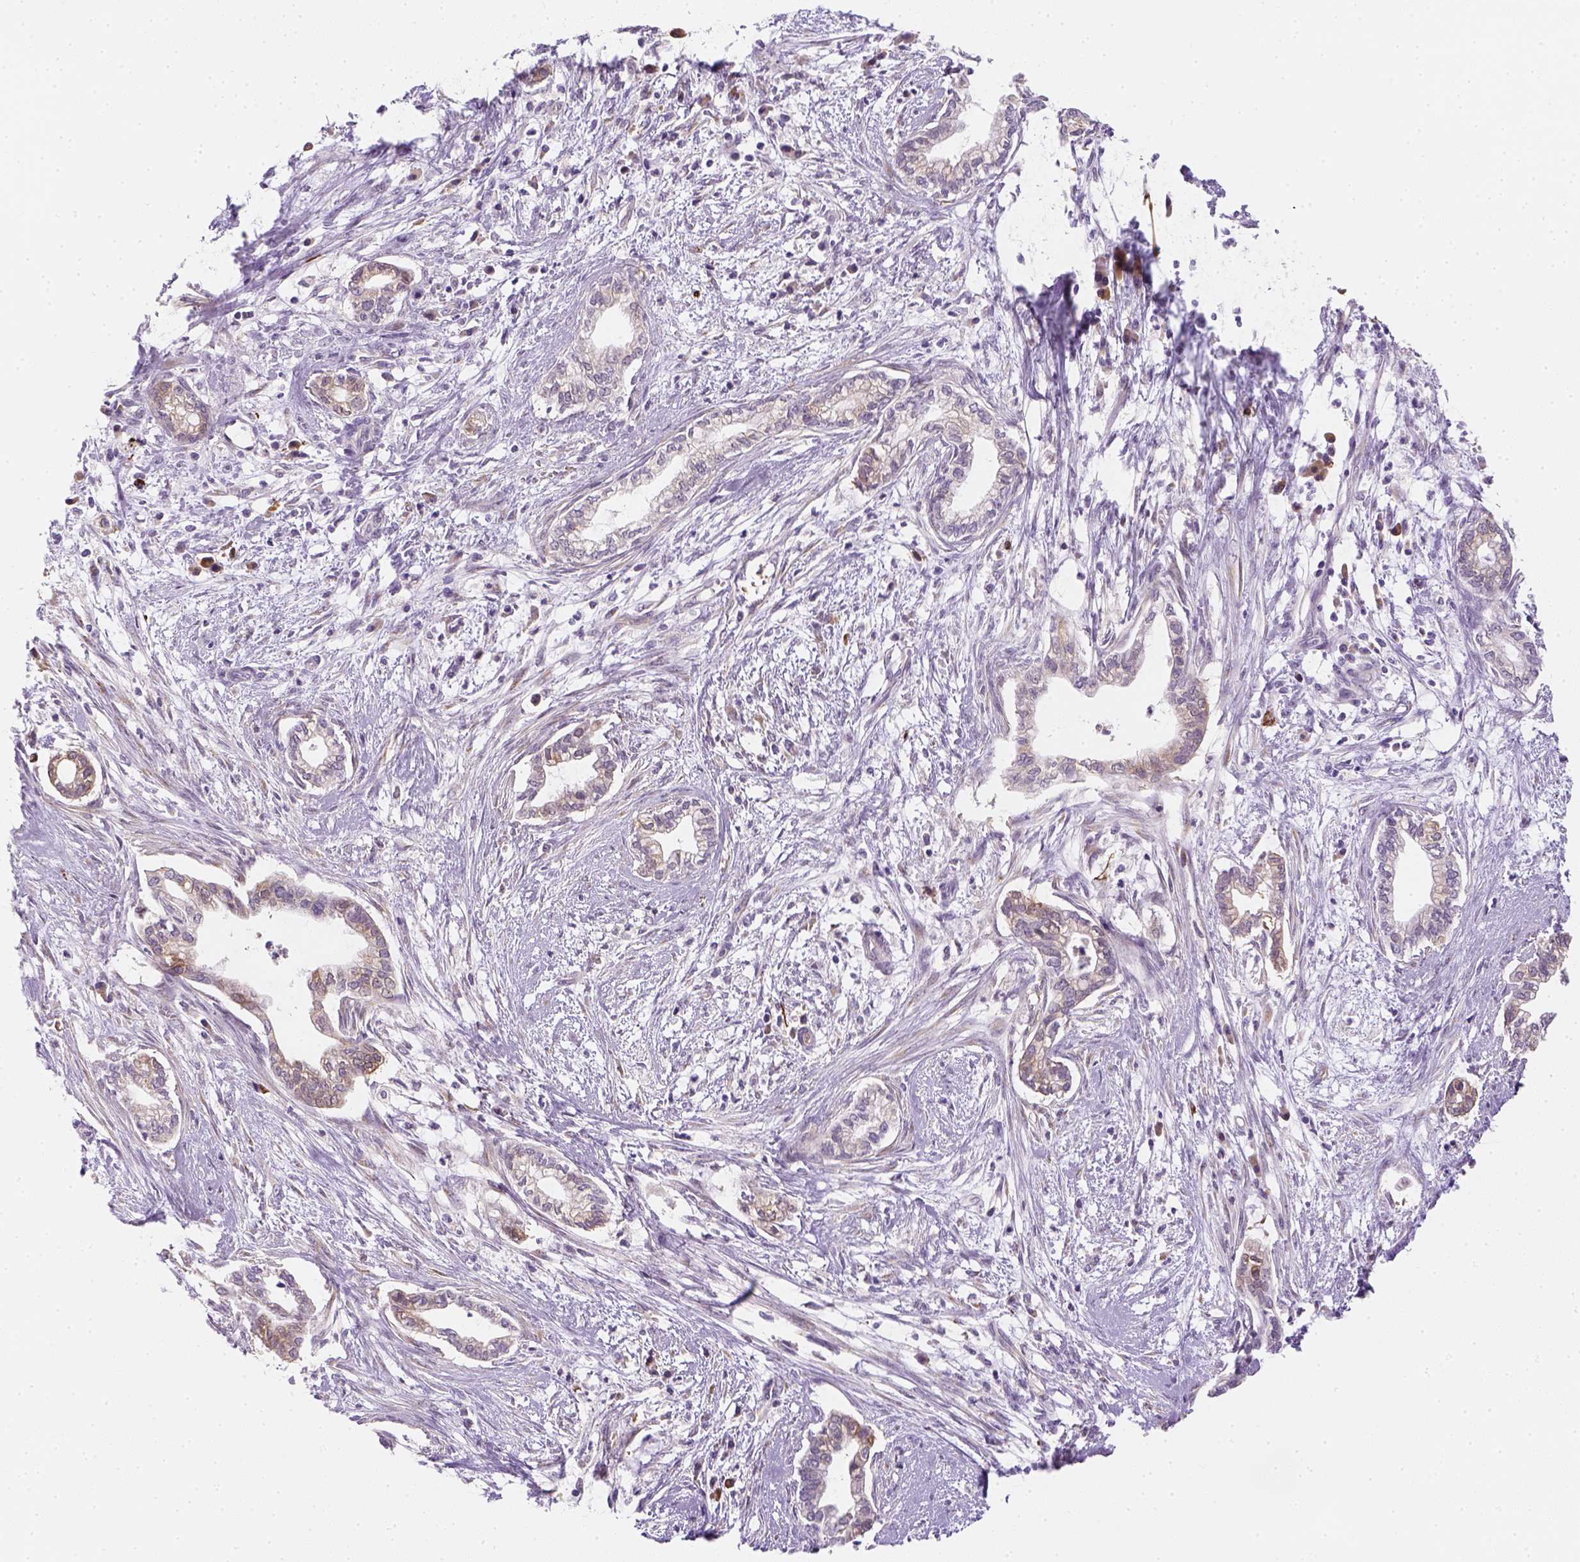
{"staining": {"intensity": "weak", "quantity": "25%-75%", "location": "cytoplasmic/membranous"}, "tissue": "cervical cancer", "cell_type": "Tumor cells", "image_type": "cancer", "snomed": [{"axis": "morphology", "description": "Adenocarcinoma, NOS"}, {"axis": "topography", "description": "Cervix"}], "caption": "A brown stain highlights weak cytoplasmic/membranous staining of a protein in adenocarcinoma (cervical) tumor cells.", "gene": "CACNB1", "patient": {"sex": "female", "age": 62}}